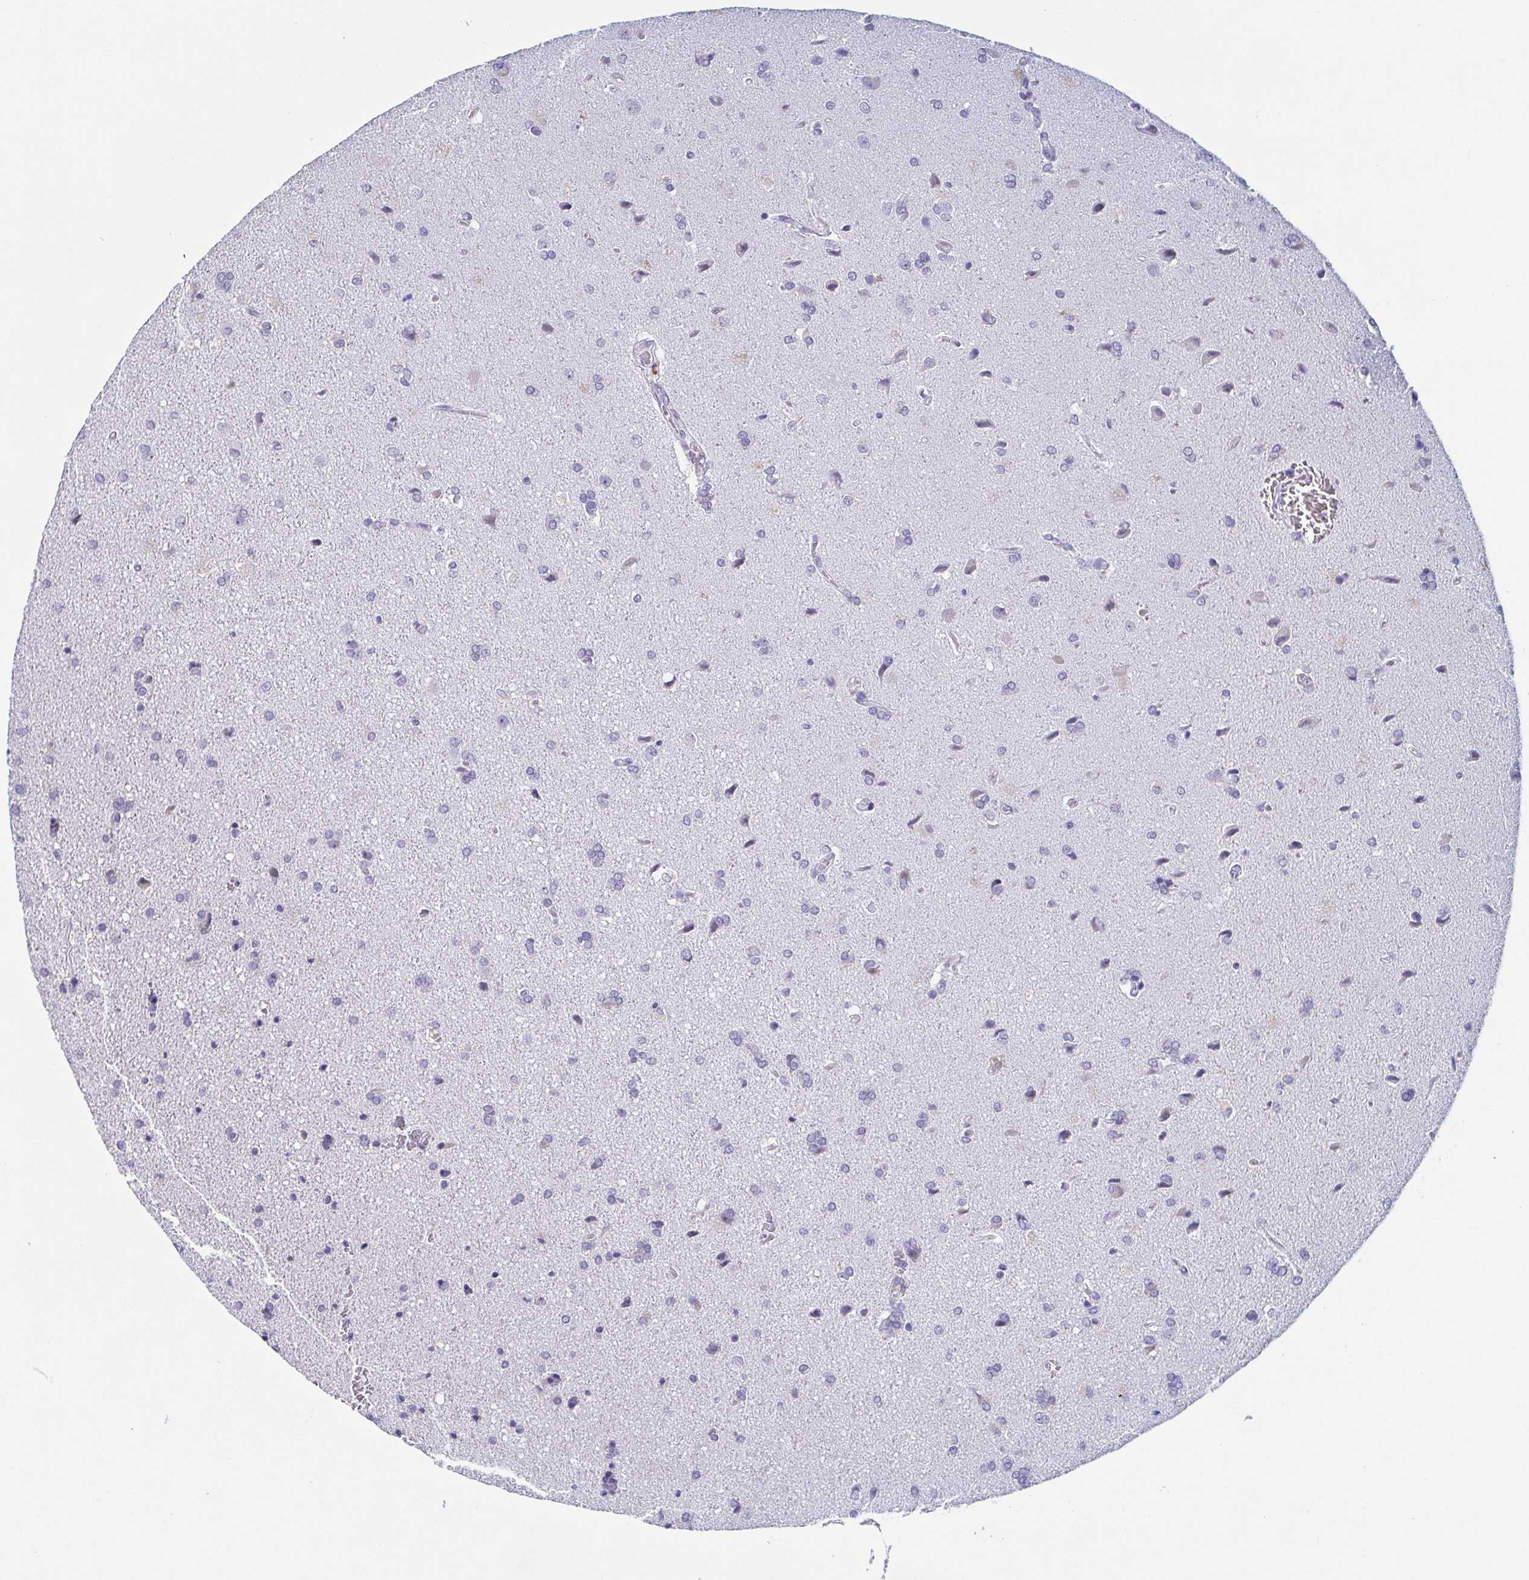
{"staining": {"intensity": "negative", "quantity": "none", "location": "none"}, "tissue": "glioma", "cell_type": "Tumor cells", "image_type": "cancer", "snomed": [{"axis": "morphology", "description": "Glioma, malignant, High grade"}, {"axis": "topography", "description": "Brain"}], "caption": "Glioma stained for a protein using IHC demonstrates no staining tumor cells.", "gene": "REG4", "patient": {"sex": "male", "age": 68}}